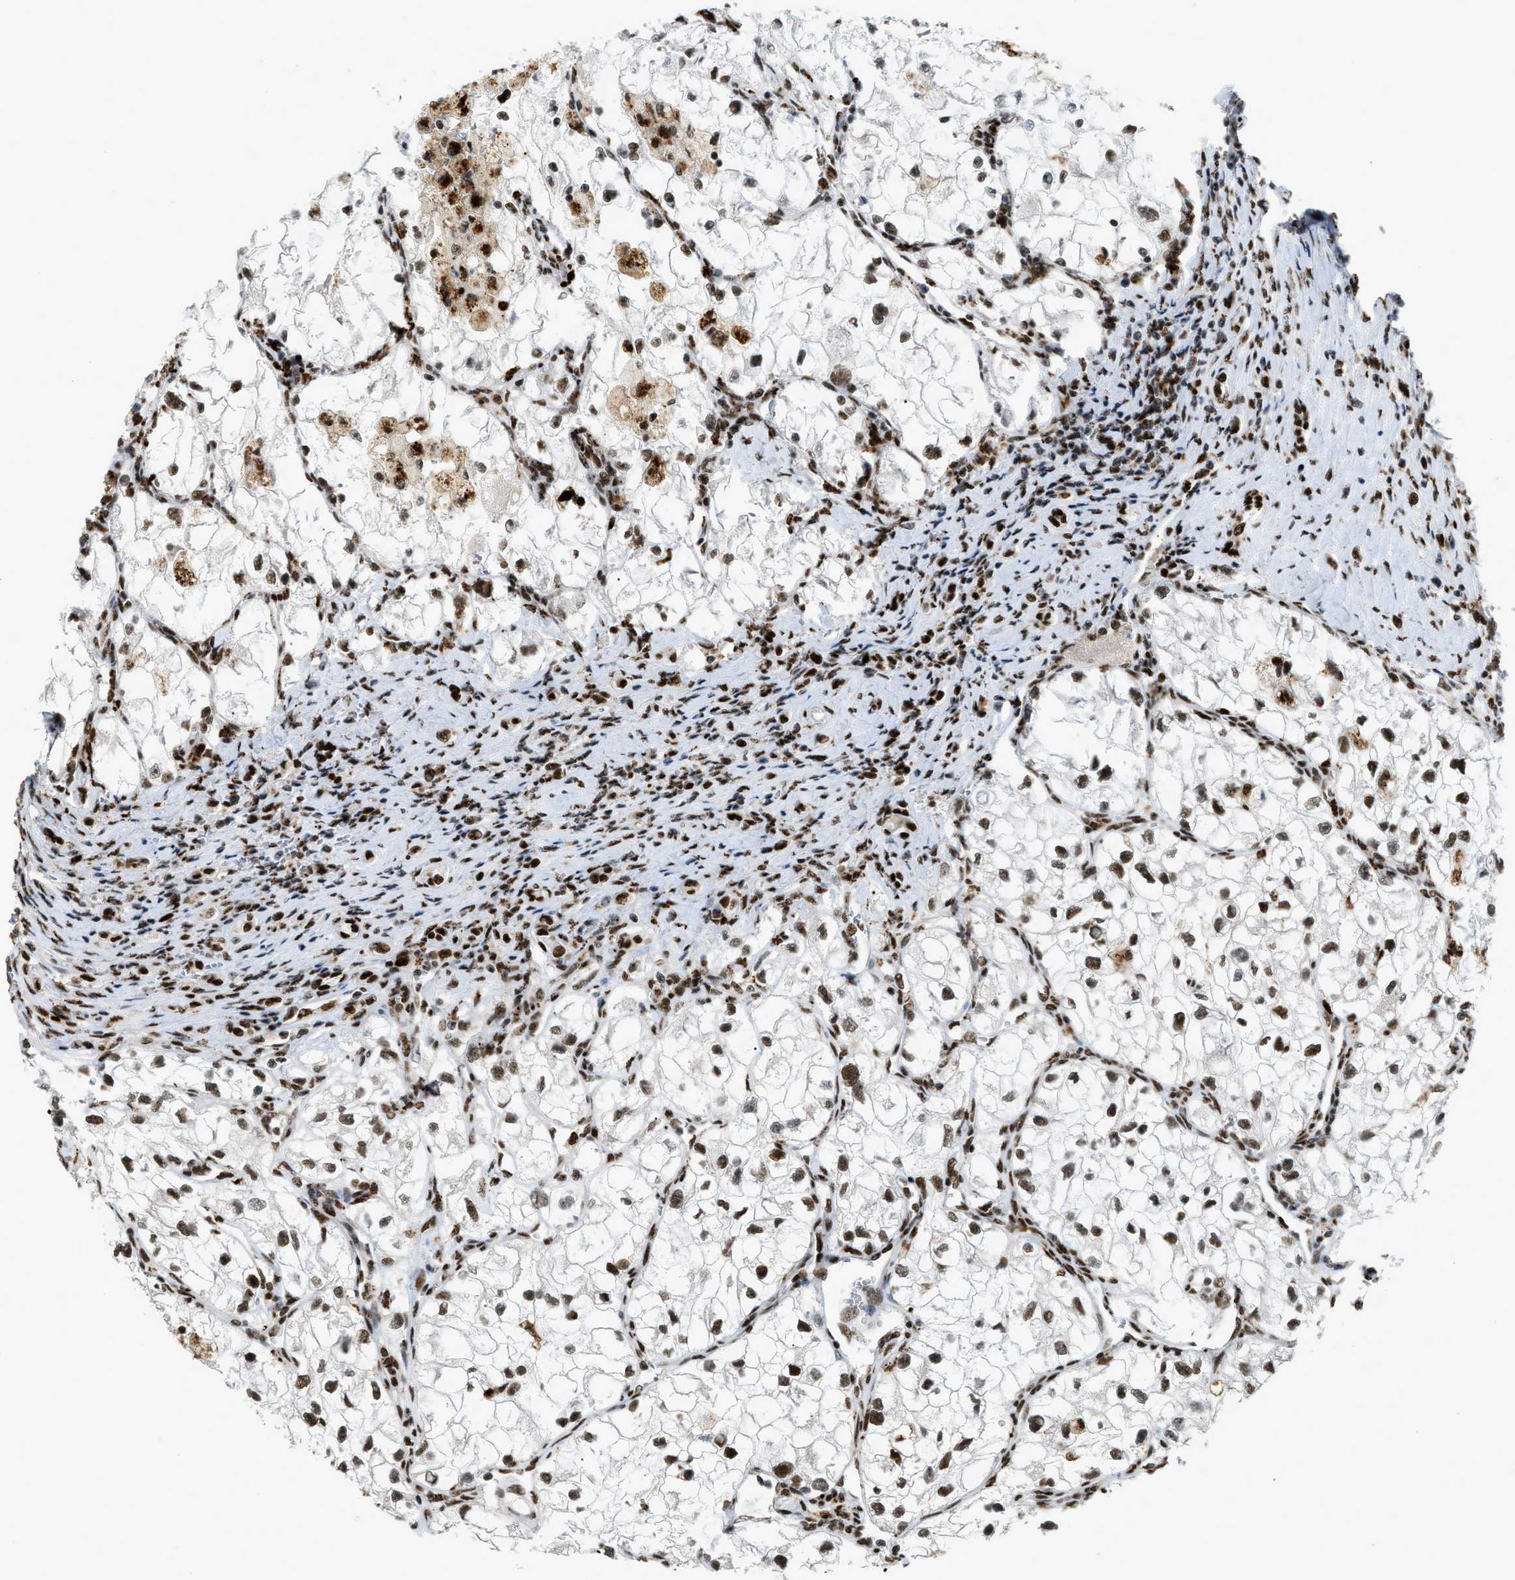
{"staining": {"intensity": "moderate", "quantity": ">75%", "location": "cytoplasmic/membranous,nuclear"}, "tissue": "renal cancer", "cell_type": "Tumor cells", "image_type": "cancer", "snomed": [{"axis": "morphology", "description": "Adenocarcinoma, NOS"}, {"axis": "topography", "description": "Kidney"}], "caption": "About >75% of tumor cells in renal cancer (adenocarcinoma) exhibit moderate cytoplasmic/membranous and nuclear protein staining as visualized by brown immunohistochemical staining.", "gene": "NUMA1", "patient": {"sex": "female", "age": 70}}